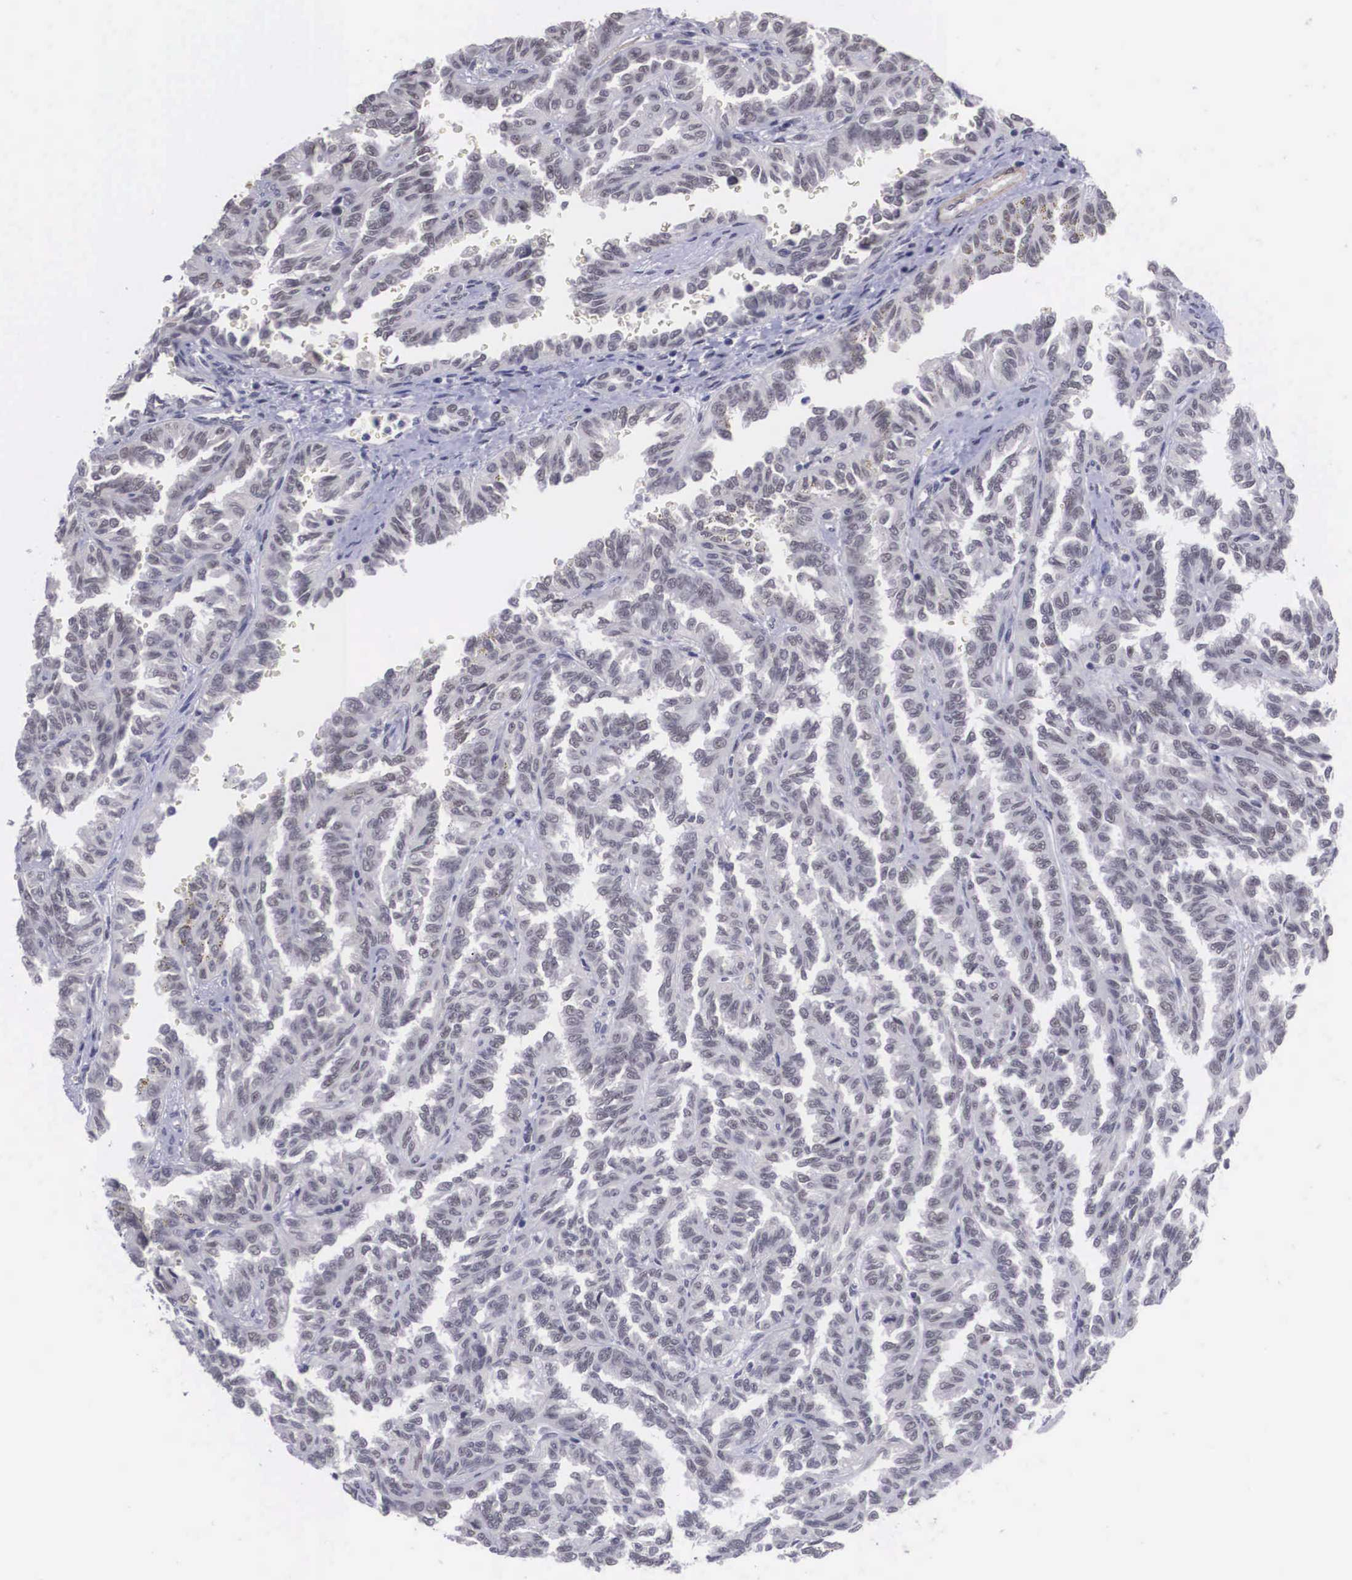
{"staining": {"intensity": "negative", "quantity": "none", "location": "none"}, "tissue": "renal cancer", "cell_type": "Tumor cells", "image_type": "cancer", "snomed": [{"axis": "morphology", "description": "Inflammation, NOS"}, {"axis": "morphology", "description": "Adenocarcinoma, NOS"}, {"axis": "topography", "description": "Kidney"}], "caption": "Tumor cells are negative for protein expression in human adenocarcinoma (renal). (Stains: DAB immunohistochemistry (IHC) with hematoxylin counter stain, Microscopy: brightfield microscopy at high magnification).", "gene": "ZNF275", "patient": {"sex": "male", "age": 68}}